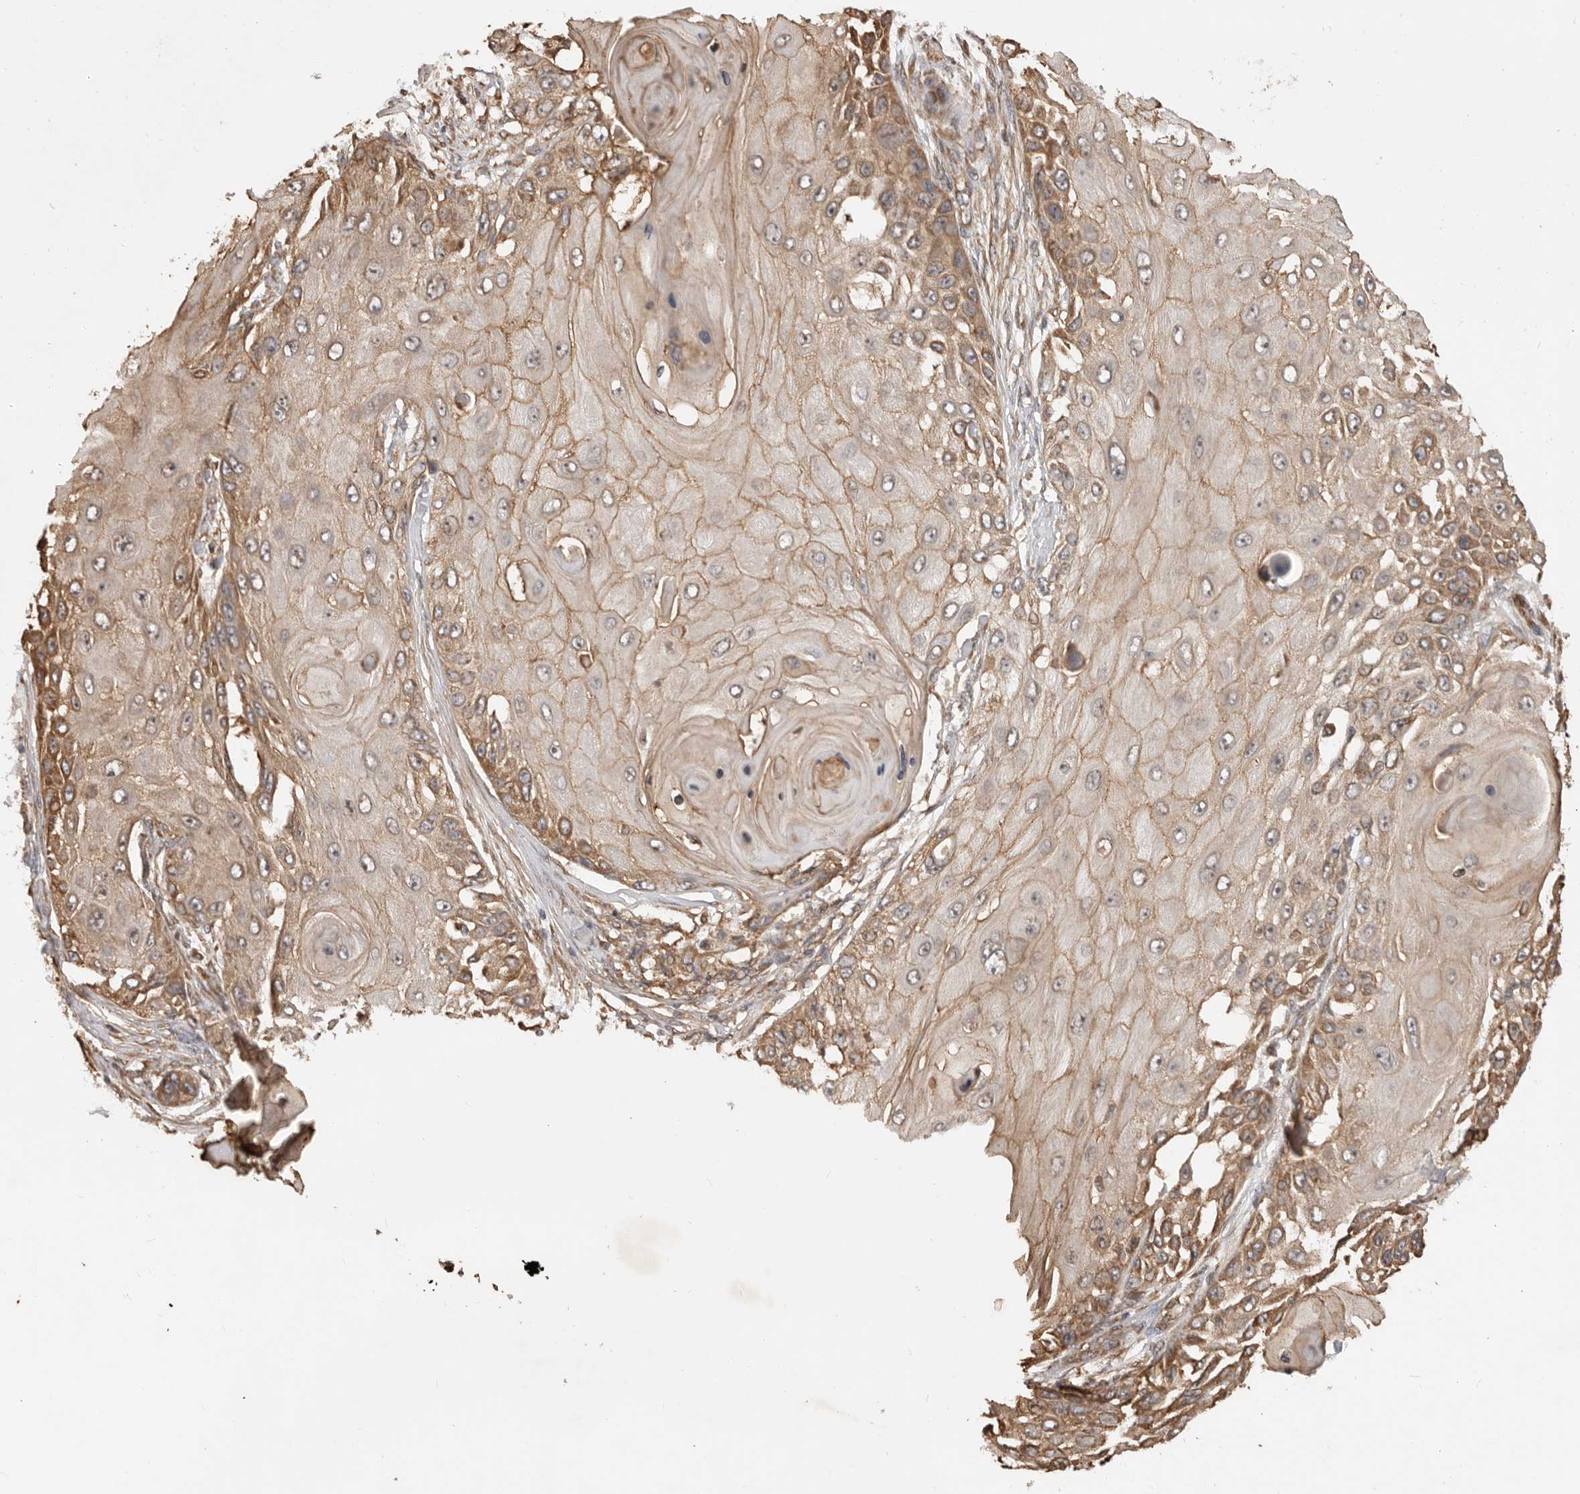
{"staining": {"intensity": "moderate", "quantity": ">75%", "location": "cytoplasmic/membranous"}, "tissue": "skin cancer", "cell_type": "Tumor cells", "image_type": "cancer", "snomed": [{"axis": "morphology", "description": "Squamous cell carcinoma, NOS"}, {"axis": "topography", "description": "Skin"}], "caption": "Approximately >75% of tumor cells in squamous cell carcinoma (skin) demonstrate moderate cytoplasmic/membranous protein expression as visualized by brown immunohistochemical staining.", "gene": "DPH7", "patient": {"sex": "female", "age": 44}}